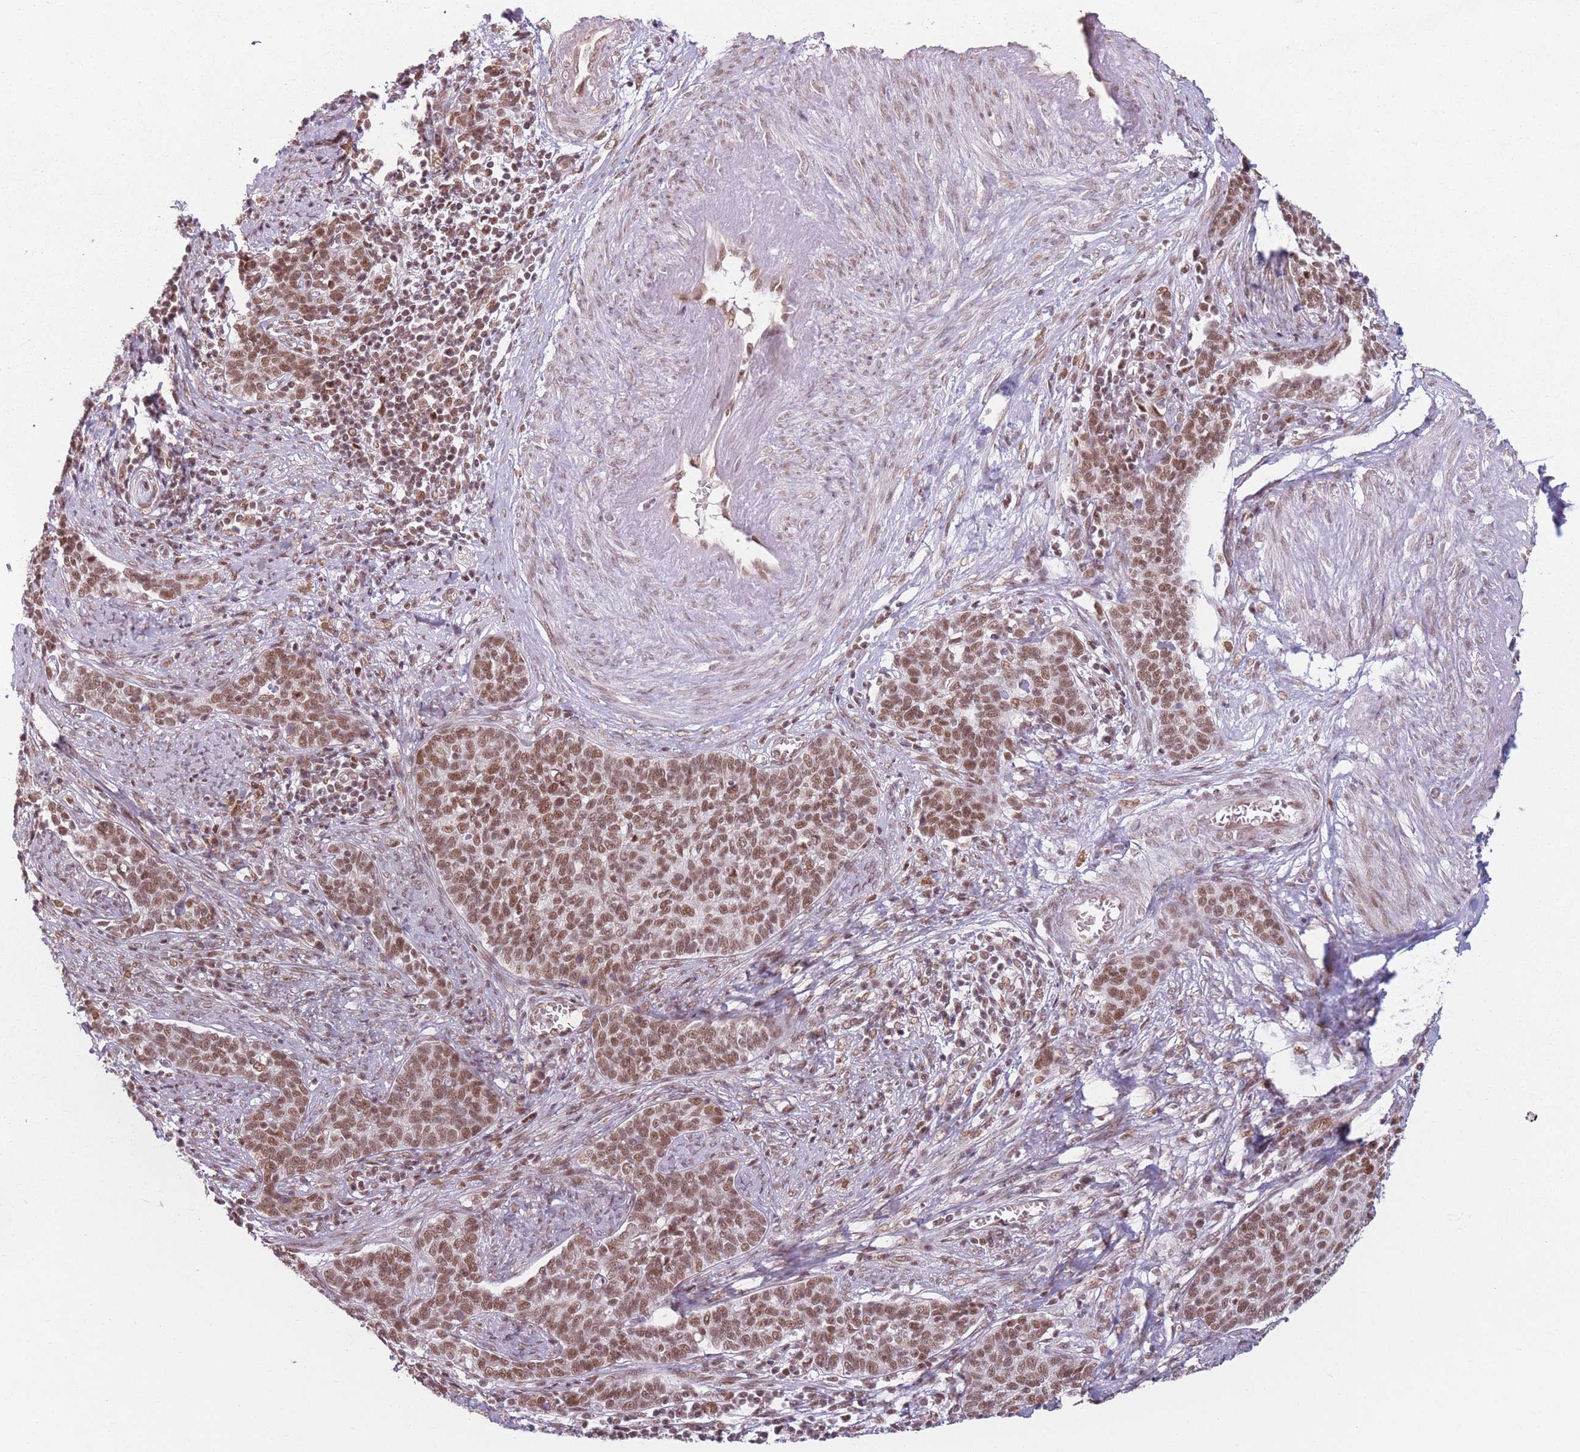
{"staining": {"intensity": "moderate", "quantity": ">75%", "location": "nuclear"}, "tissue": "cervical cancer", "cell_type": "Tumor cells", "image_type": "cancer", "snomed": [{"axis": "morphology", "description": "Squamous cell carcinoma, NOS"}, {"axis": "topography", "description": "Cervix"}], "caption": "Protein staining shows moderate nuclear expression in approximately >75% of tumor cells in squamous cell carcinoma (cervical).", "gene": "SUPT6H", "patient": {"sex": "female", "age": 39}}